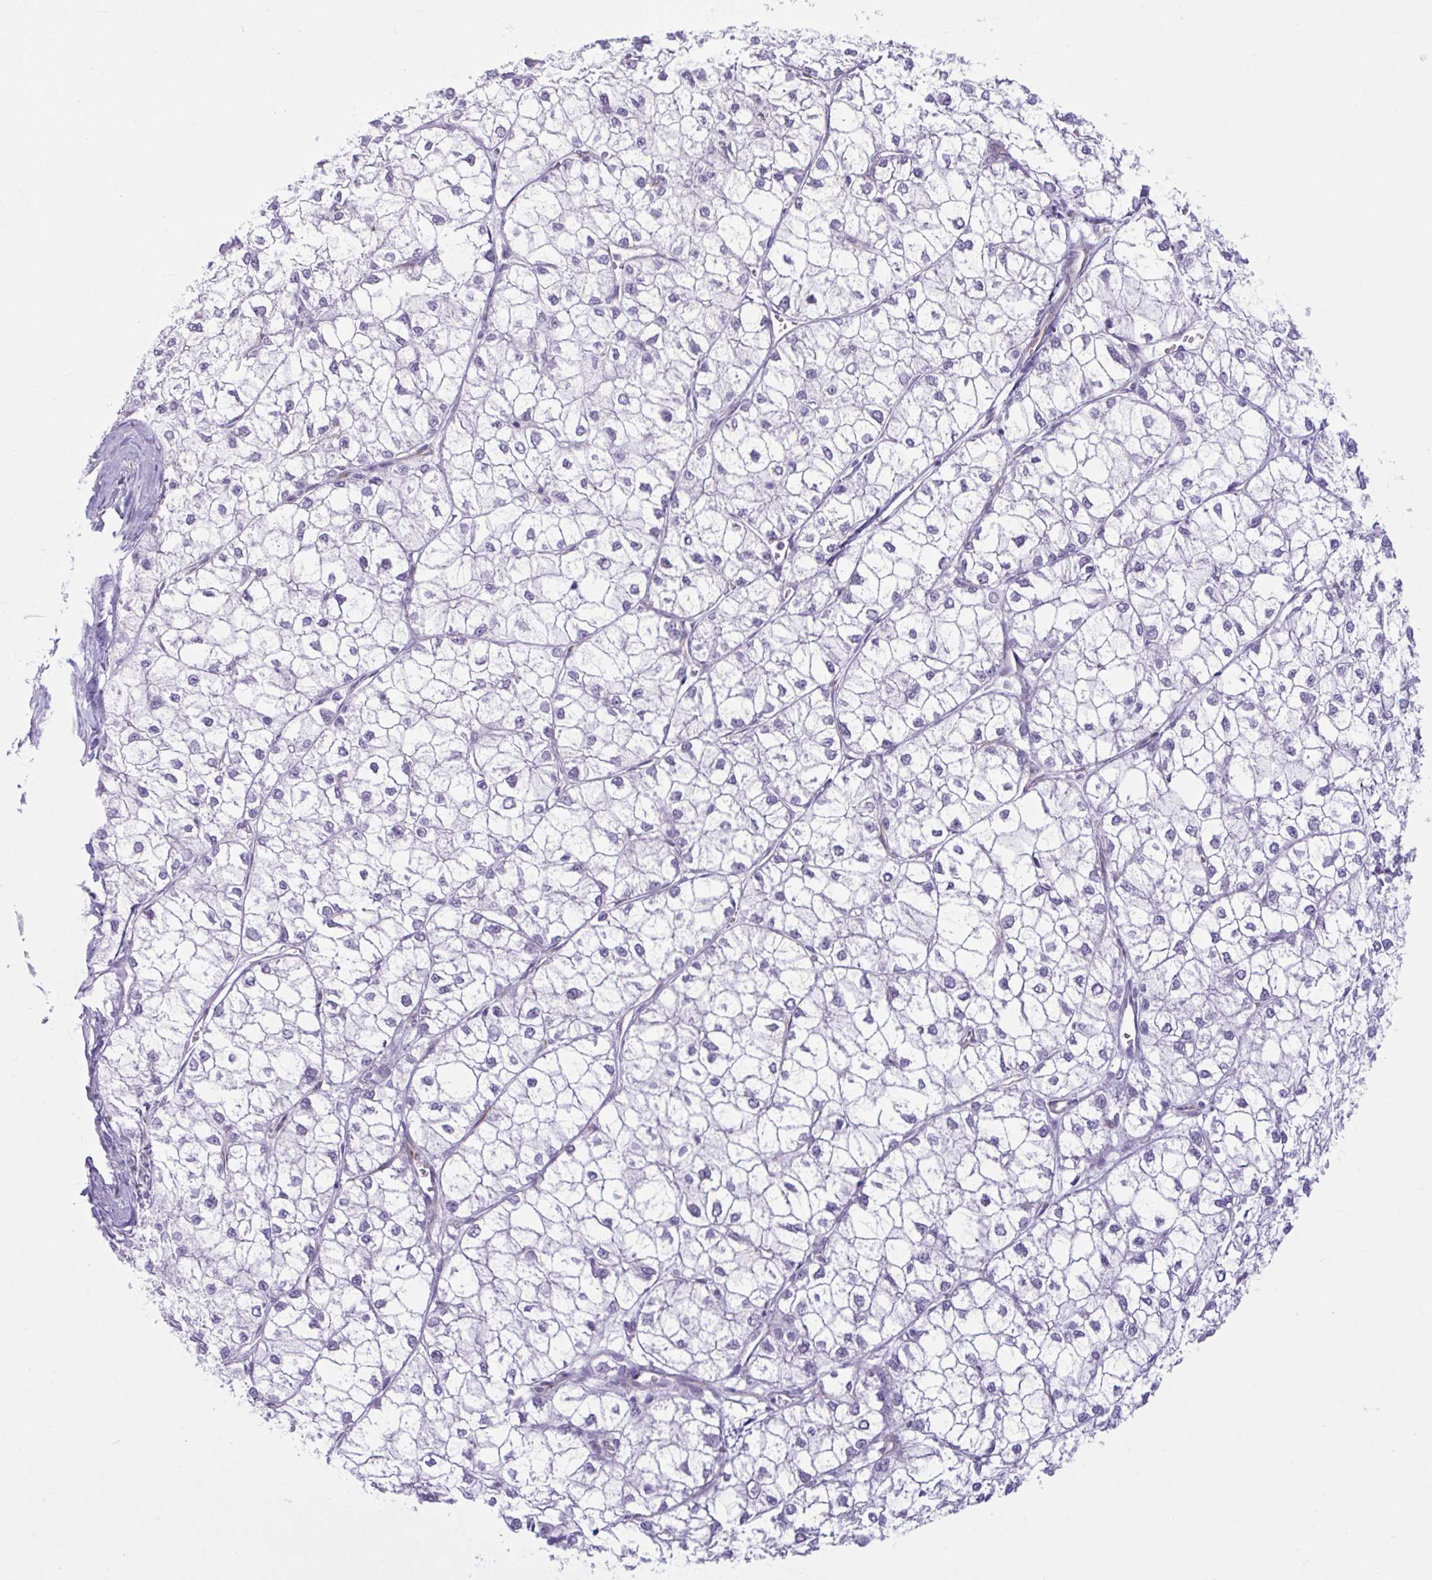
{"staining": {"intensity": "negative", "quantity": "none", "location": "none"}, "tissue": "liver cancer", "cell_type": "Tumor cells", "image_type": "cancer", "snomed": [{"axis": "morphology", "description": "Carcinoma, Hepatocellular, NOS"}, {"axis": "topography", "description": "Liver"}], "caption": "Tumor cells show no significant expression in liver hepatocellular carcinoma.", "gene": "PRRT4", "patient": {"sex": "female", "age": 43}}